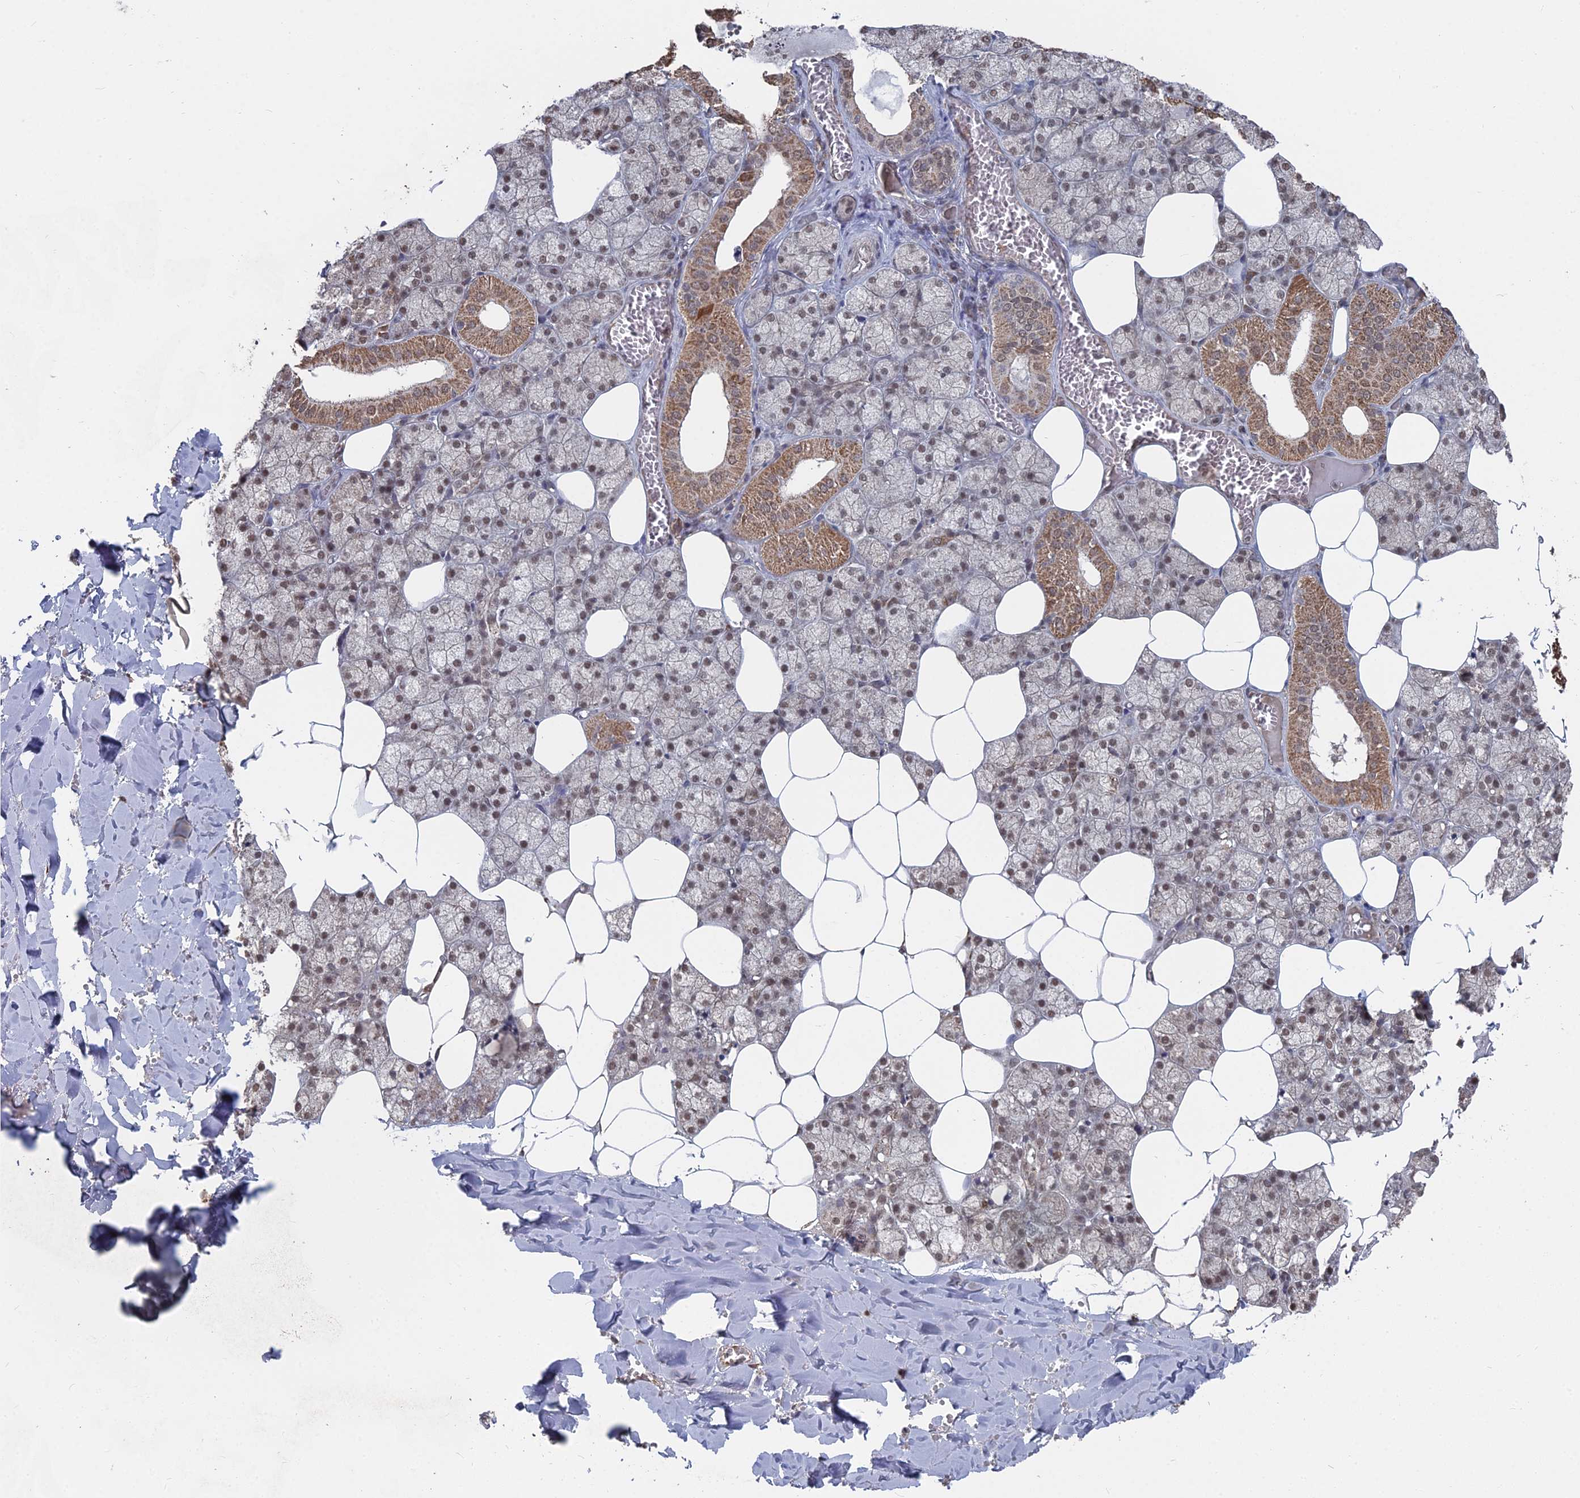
{"staining": {"intensity": "moderate", "quantity": "25%-75%", "location": "cytoplasmic/membranous,nuclear"}, "tissue": "salivary gland", "cell_type": "Glandular cells", "image_type": "normal", "snomed": [{"axis": "morphology", "description": "Normal tissue, NOS"}, {"axis": "topography", "description": "Salivary gland"}], "caption": "Immunohistochemistry photomicrograph of benign salivary gland: human salivary gland stained using immunohistochemistry (IHC) displays medium levels of moderate protein expression localized specifically in the cytoplasmic/membranous,nuclear of glandular cells, appearing as a cytoplasmic/membranous,nuclear brown color.", "gene": "CCNP", "patient": {"sex": "male", "age": 62}}